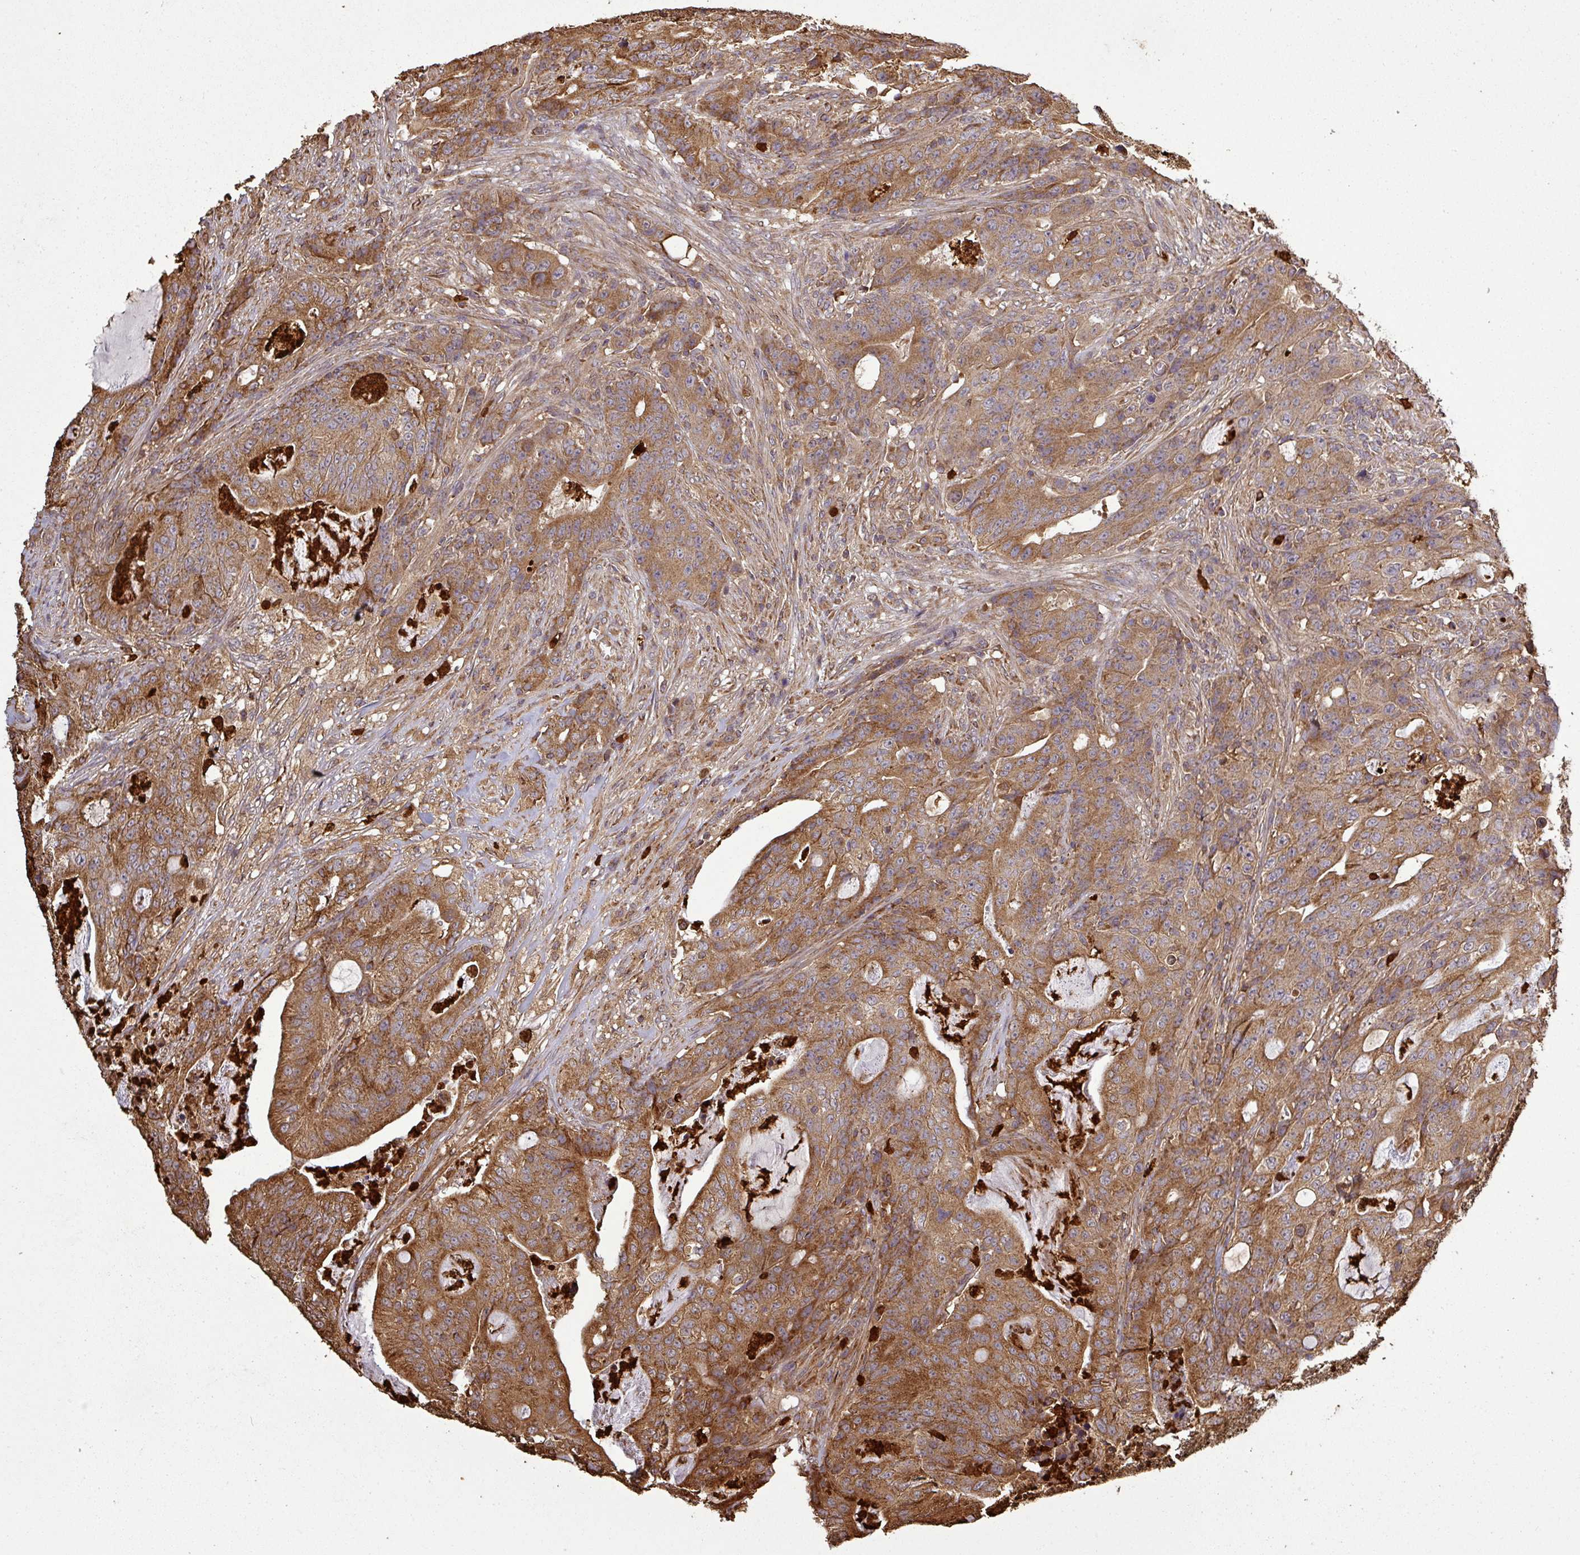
{"staining": {"intensity": "moderate", "quantity": ">75%", "location": "cytoplasmic/membranous"}, "tissue": "colorectal cancer", "cell_type": "Tumor cells", "image_type": "cancer", "snomed": [{"axis": "morphology", "description": "Adenocarcinoma, NOS"}, {"axis": "topography", "description": "Colon"}], "caption": "Protein staining of adenocarcinoma (colorectal) tissue exhibits moderate cytoplasmic/membranous staining in about >75% of tumor cells.", "gene": "PLEKHM1", "patient": {"sex": "male", "age": 83}}